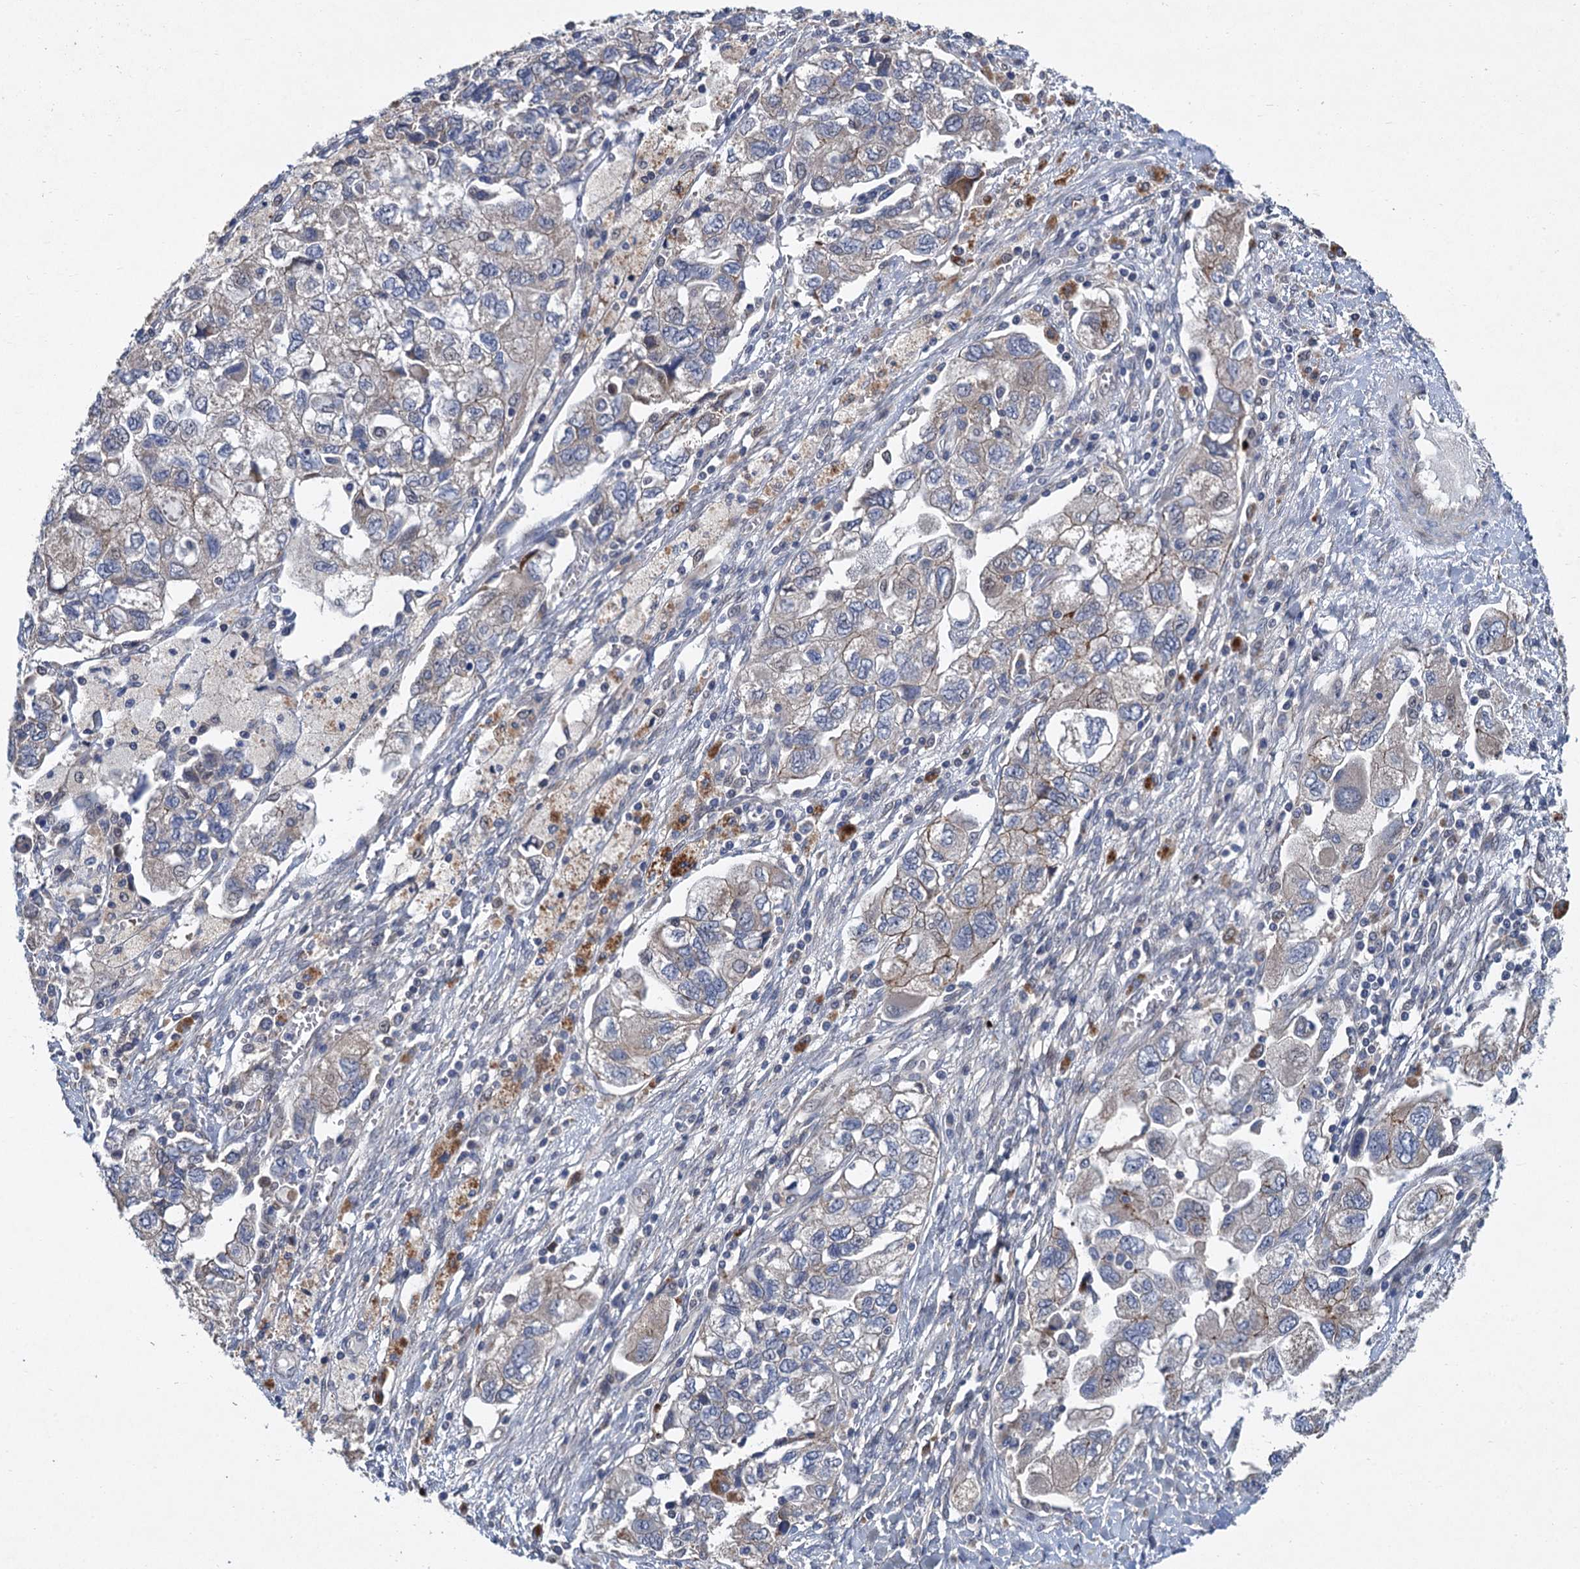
{"staining": {"intensity": "weak", "quantity": "<25%", "location": "cytoplasmic/membranous"}, "tissue": "ovarian cancer", "cell_type": "Tumor cells", "image_type": "cancer", "snomed": [{"axis": "morphology", "description": "Carcinoma, NOS"}, {"axis": "morphology", "description": "Cystadenocarcinoma, serous, NOS"}, {"axis": "topography", "description": "Ovary"}], "caption": "Immunohistochemistry (IHC) of human ovarian cancer demonstrates no staining in tumor cells.", "gene": "TRAF7", "patient": {"sex": "female", "age": 69}}